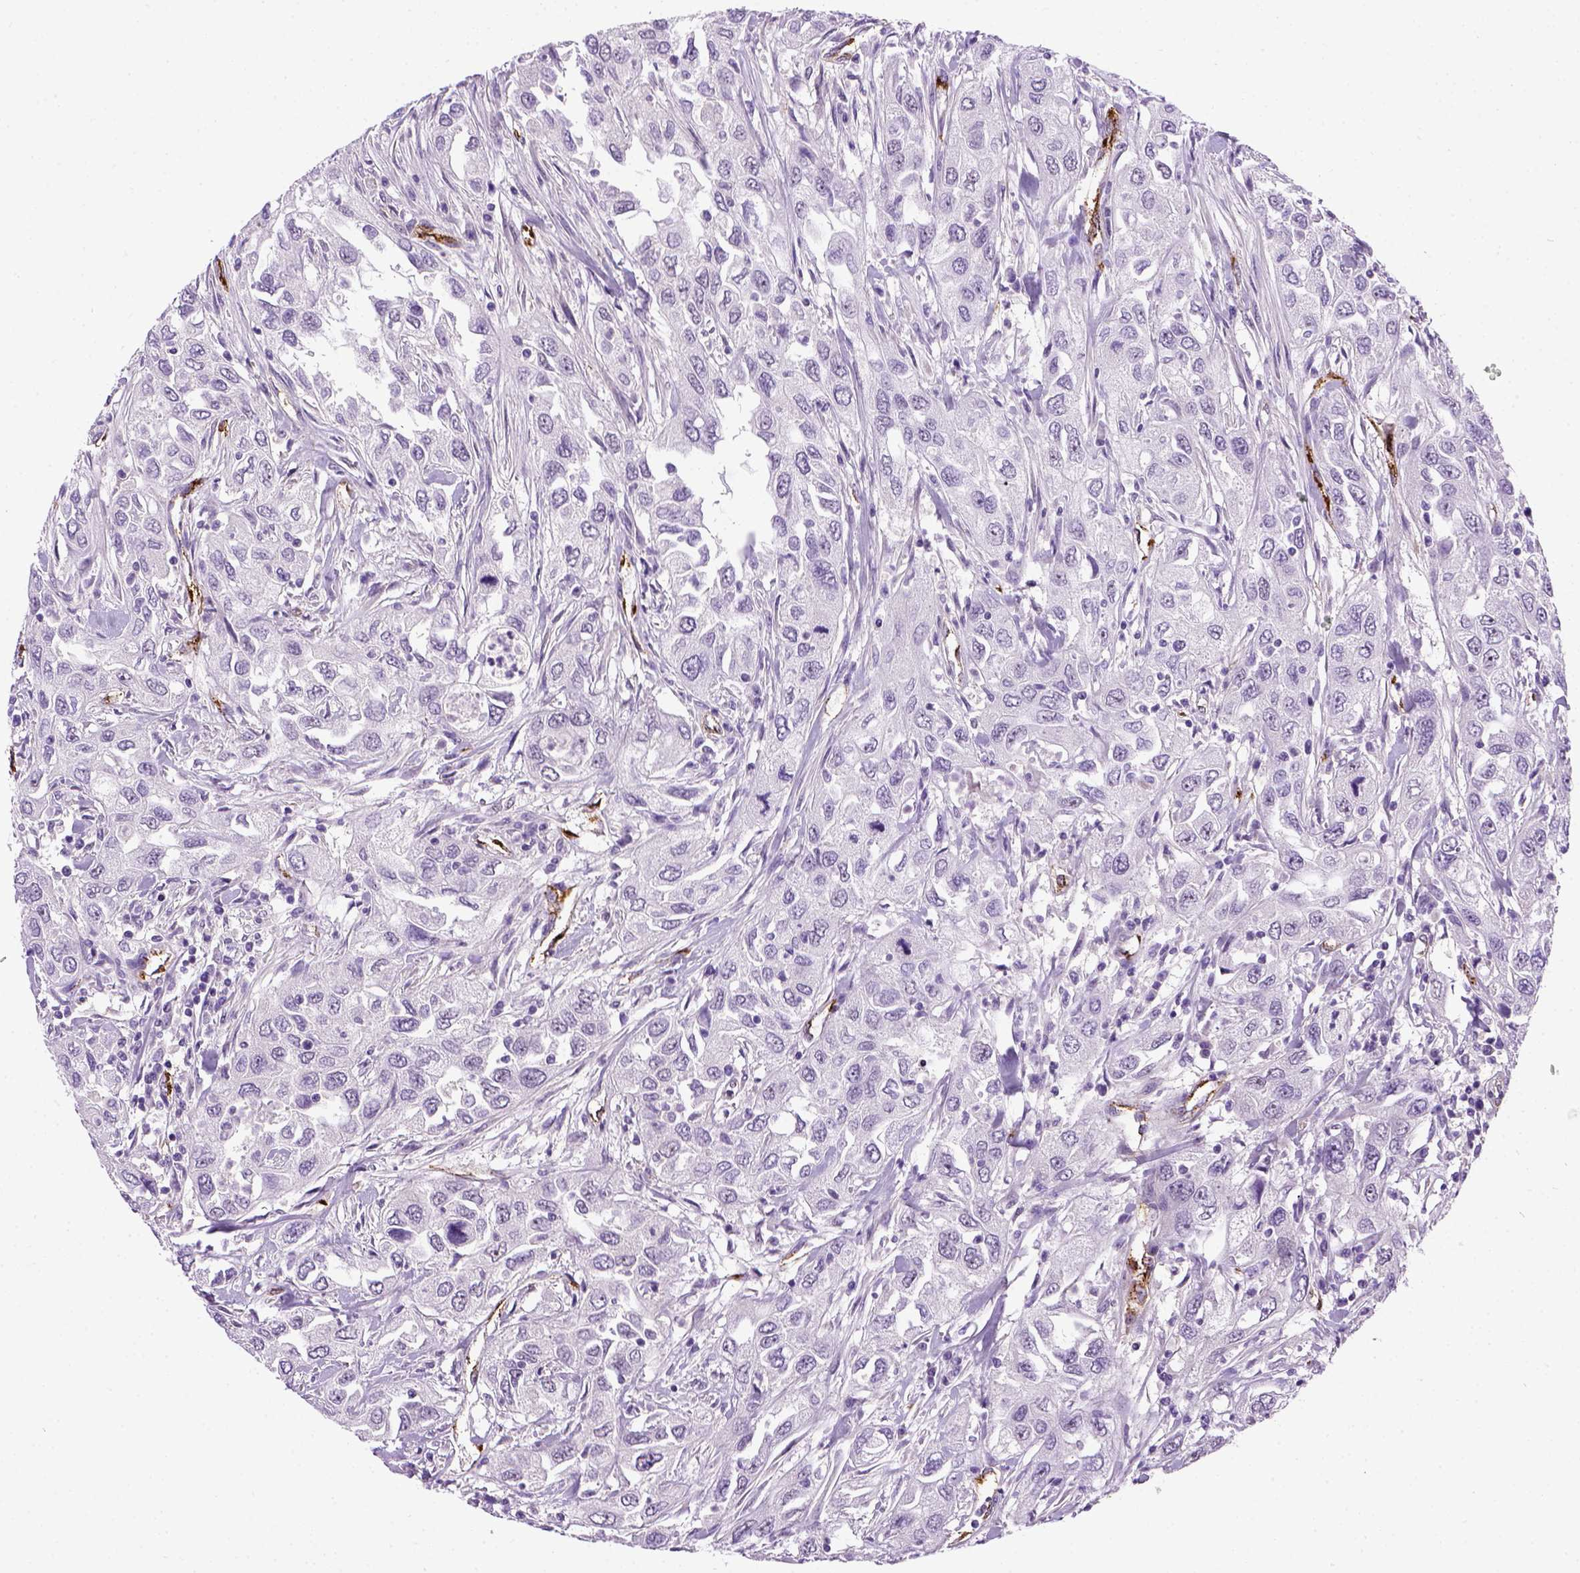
{"staining": {"intensity": "negative", "quantity": "none", "location": "none"}, "tissue": "urothelial cancer", "cell_type": "Tumor cells", "image_type": "cancer", "snomed": [{"axis": "morphology", "description": "Urothelial carcinoma, High grade"}, {"axis": "topography", "description": "Urinary bladder"}], "caption": "Immunohistochemistry (IHC) photomicrograph of neoplastic tissue: urothelial carcinoma (high-grade) stained with DAB (3,3'-diaminobenzidine) reveals no significant protein positivity in tumor cells.", "gene": "VWF", "patient": {"sex": "male", "age": 76}}